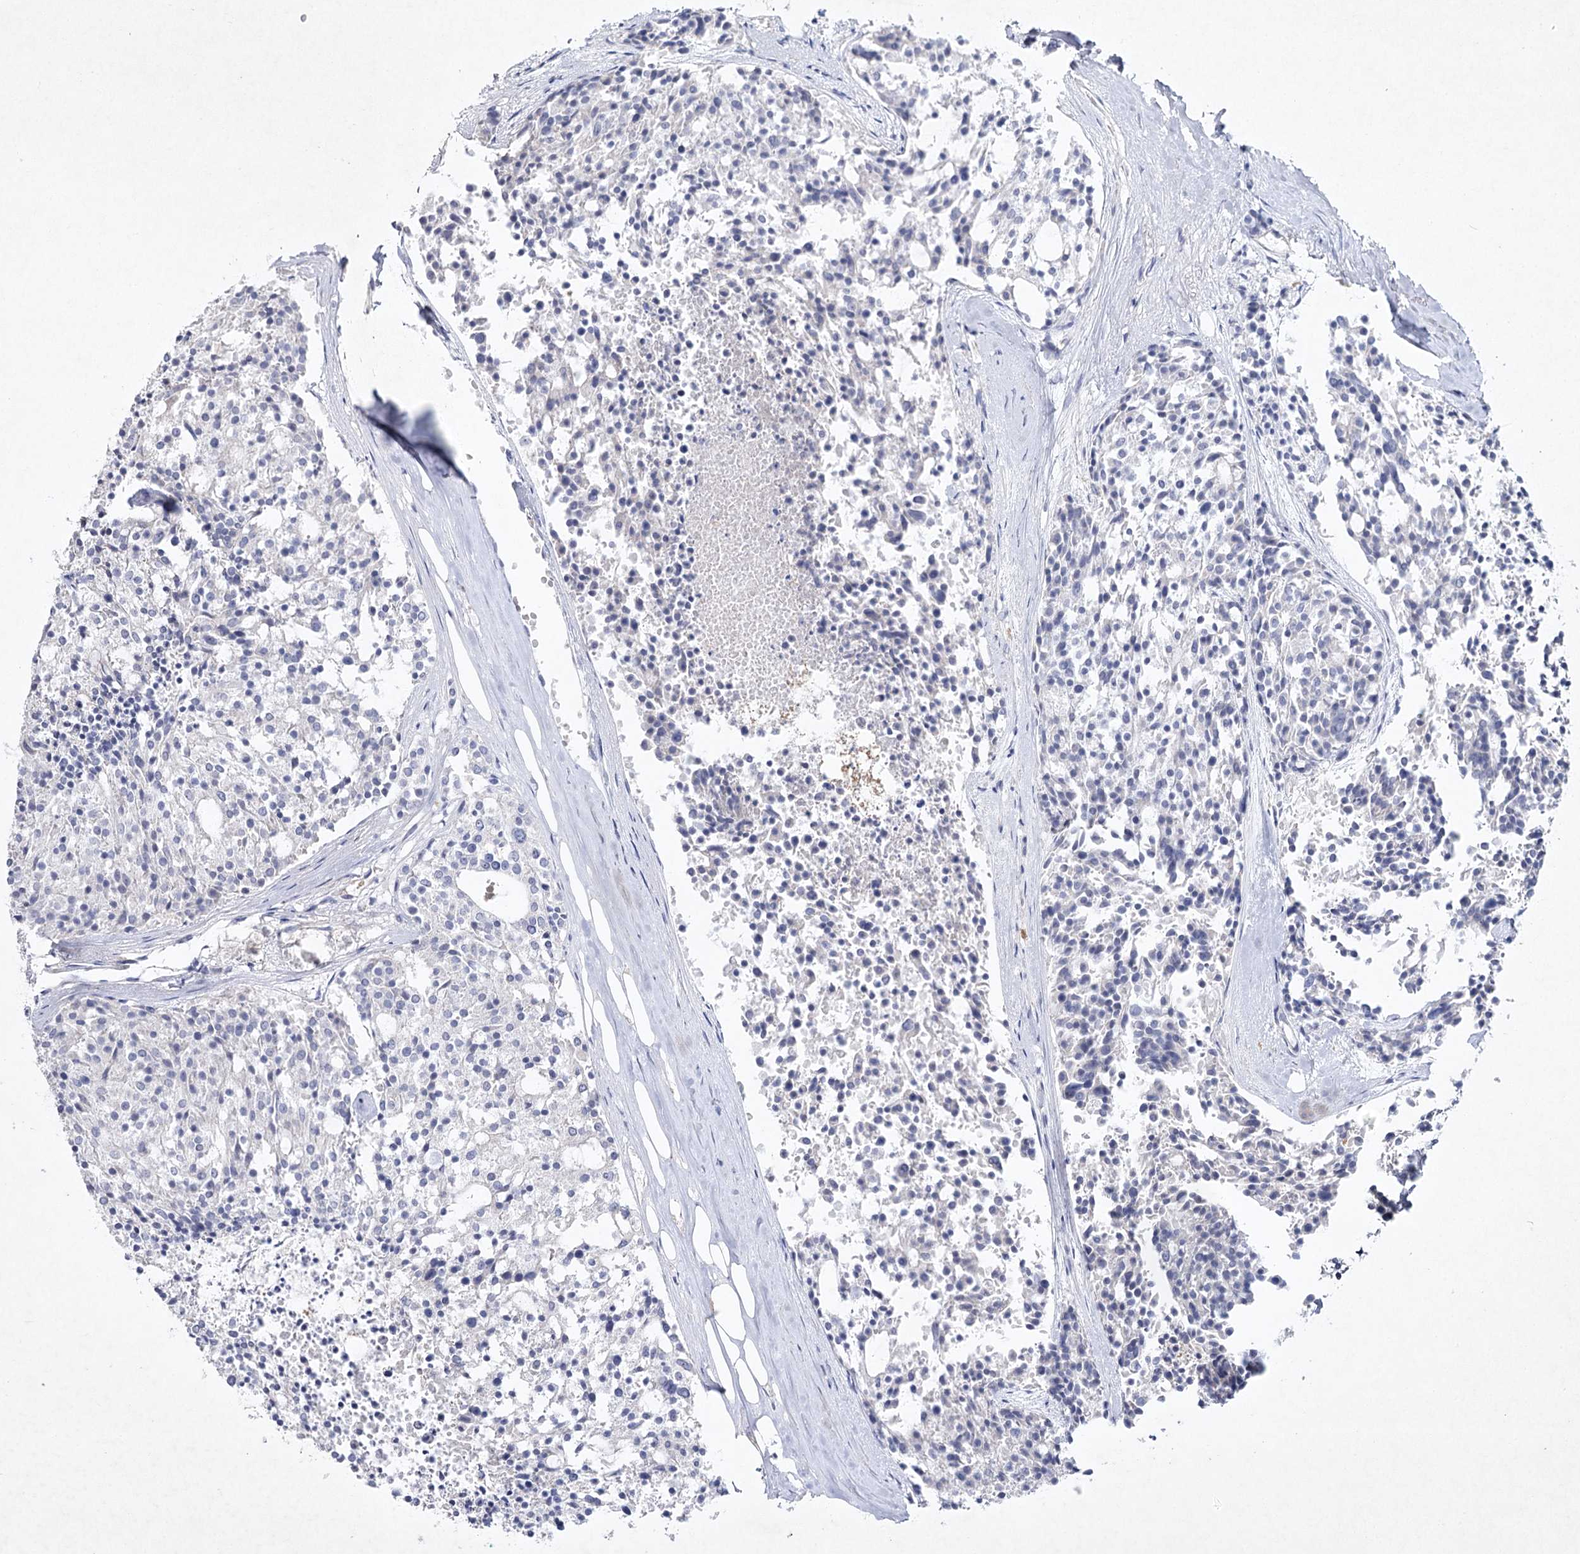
{"staining": {"intensity": "negative", "quantity": "none", "location": "none"}, "tissue": "carcinoid", "cell_type": "Tumor cells", "image_type": "cancer", "snomed": [{"axis": "morphology", "description": "Carcinoid, malignant, NOS"}, {"axis": "topography", "description": "Pancreas"}], "caption": "A photomicrograph of carcinoid stained for a protein exhibits no brown staining in tumor cells. The staining is performed using DAB (3,3'-diaminobenzidine) brown chromogen with nuclei counter-stained in using hematoxylin.", "gene": "MAP3K13", "patient": {"sex": "female", "age": 54}}